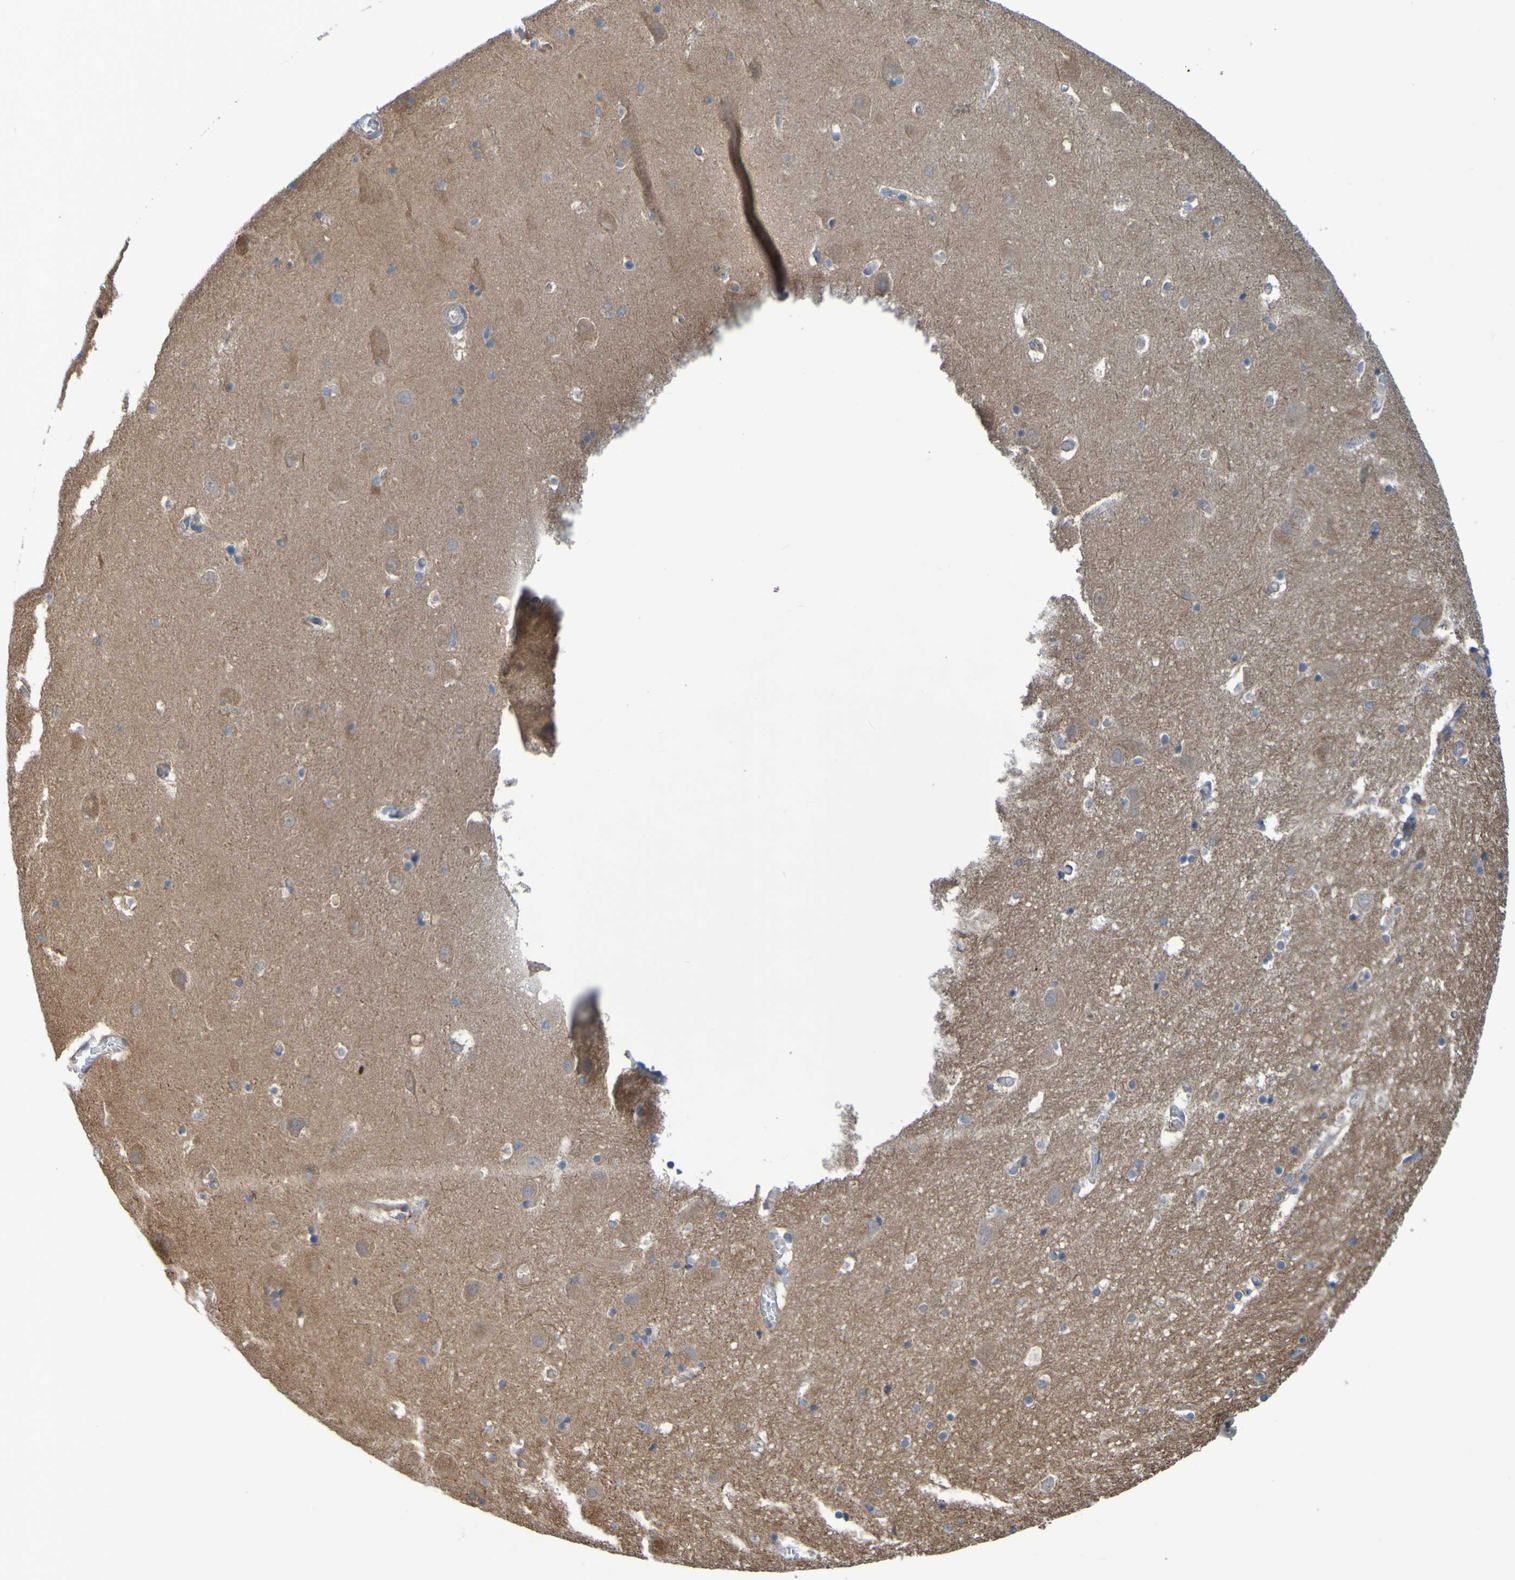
{"staining": {"intensity": "moderate", "quantity": "<25%", "location": "cytoplasmic/membranous"}, "tissue": "hippocampus", "cell_type": "Glial cells", "image_type": "normal", "snomed": [{"axis": "morphology", "description": "Normal tissue, NOS"}, {"axis": "topography", "description": "Hippocampus"}], "caption": "This micrograph shows unremarkable hippocampus stained with immunohistochemistry (IHC) to label a protein in brown. The cytoplasmic/membranous of glial cells show moderate positivity for the protein. Nuclei are counter-stained blue.", "gene": "NPRL3", "patient": {"sex": "male", "age": 45}}